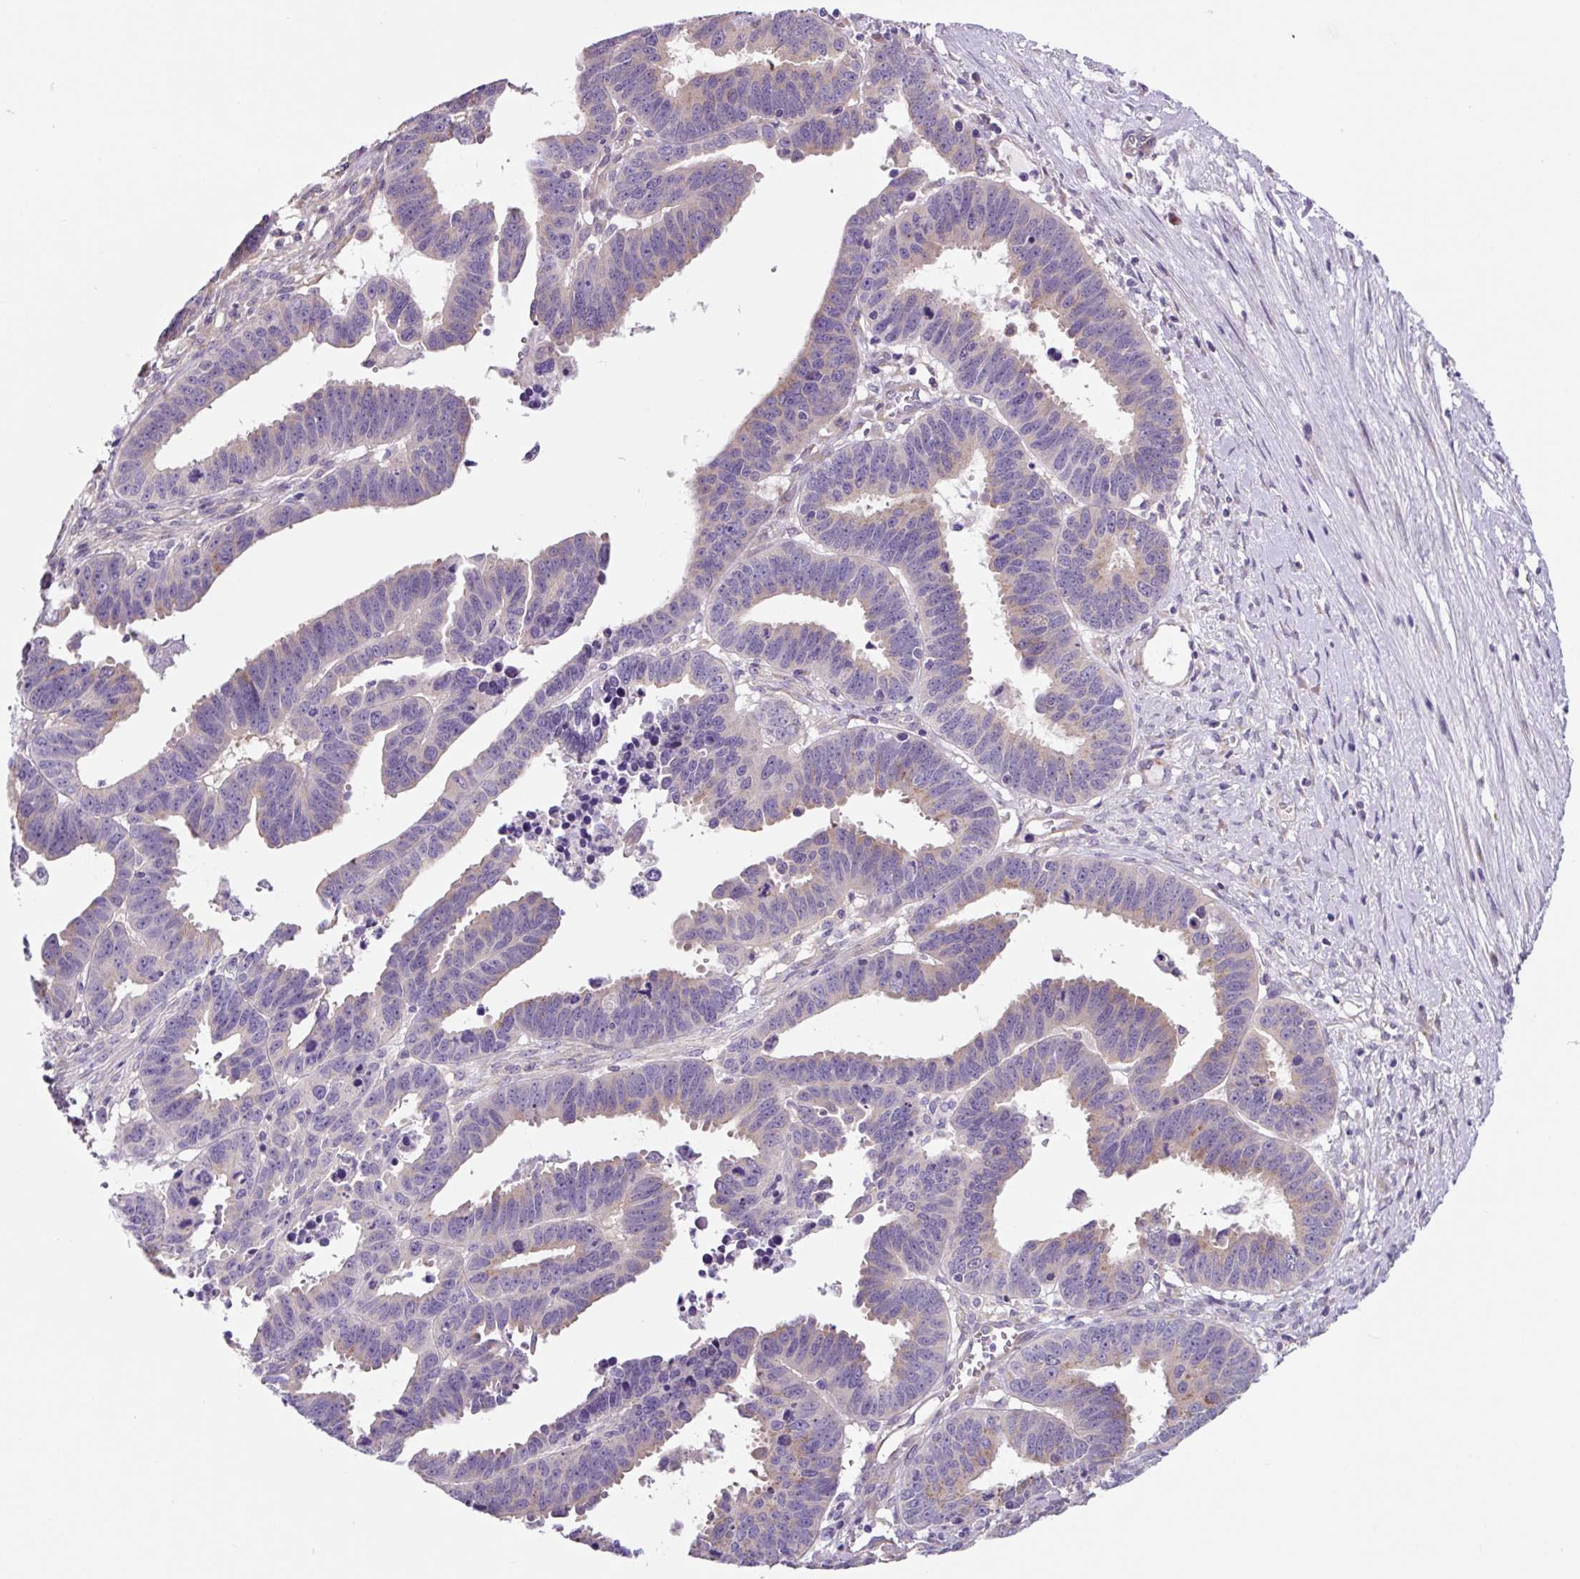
{"staining": {"intensity": "moderate", "quantity": "<25%", "location": "cytoplasmic/membranous"}, "tissue": "ovarian cancer", "cell_type": "Tumor cells", "image_type": "cancer", "snomed": [{"axis": "morphology", "description": "Carcinoma, endometroid"}, {"axis": "morphology", "description": "Cystadenocarcinoma, serous, NOS"}, {"axis": "topography", "description": "Ovary"}], "caption": "Immunohistochemistry (IHC) staining of ovarian serous cystadenocarcinoma, which demonstrates low levels of moderate cytoplasmic/membranous staining in approximately <25% of tumor cells indicating moderate cytoplasmic/membranous protein staining. The staining was performed using DAB (3,3'-diaminobenzidine) (brown) for protein detection and nuclei were counterstained in hematoxylin (blue).", "gene": "GORASP1", "patient": {"sex": "female", "age": 45}}